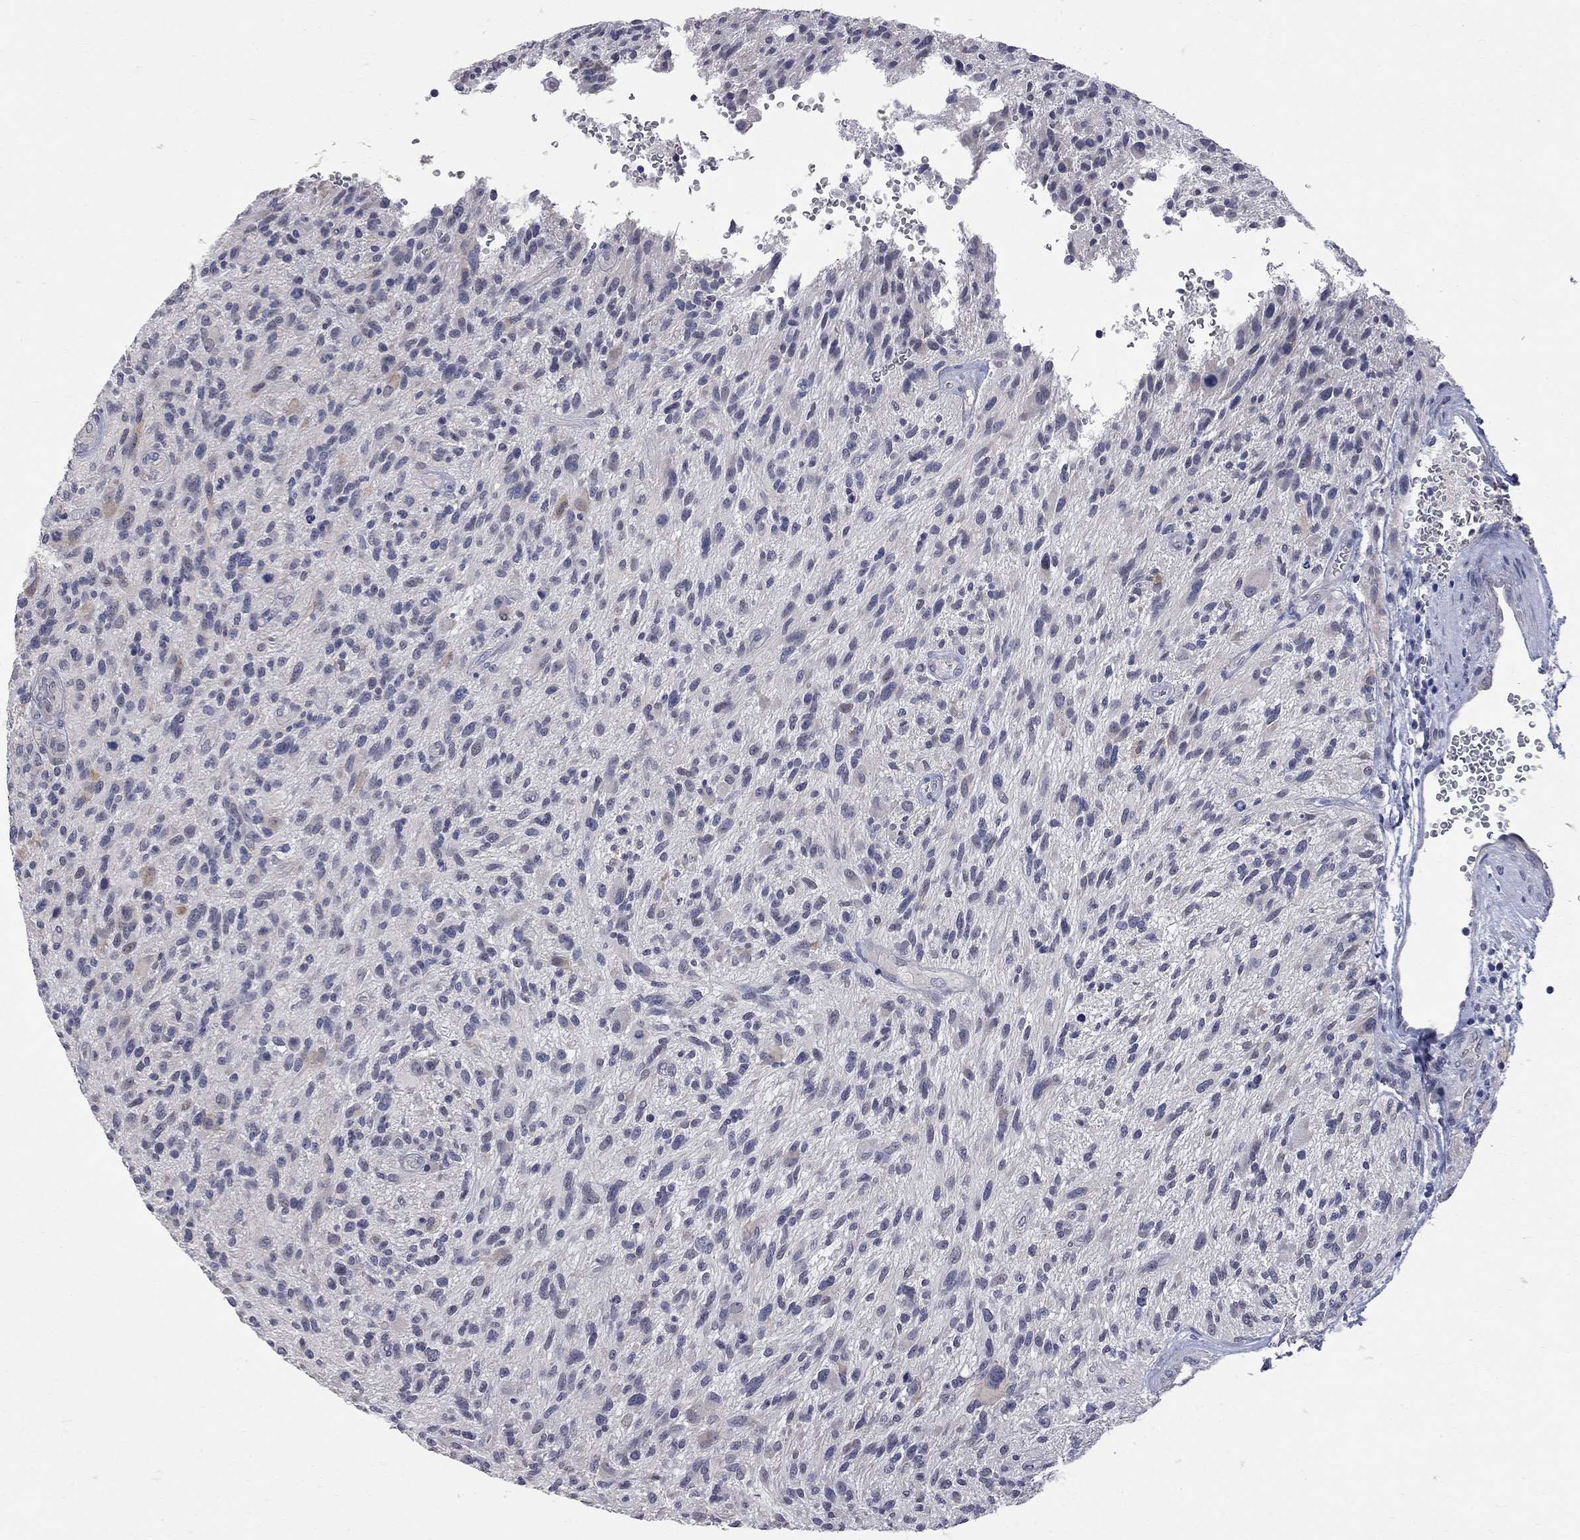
{"staining": {"intensity": "negative", "quantity": "none", "location": "none"}, "tissue": "glioma", "cell_type": "Tumor cells", "image_type": "cancer", "snomed": [{"axis": "morphology", "description": "Glioma, malignant, High grade"}, {"axis": "topography", "description": "Brain"}], "caption": "Immunohistochemistry (IHC) of human malignant glioma (high-grade) exhibits no positivity in tumor cells.", "gene": "NOS2", "patient": {"sex": "male", "age": 47}}